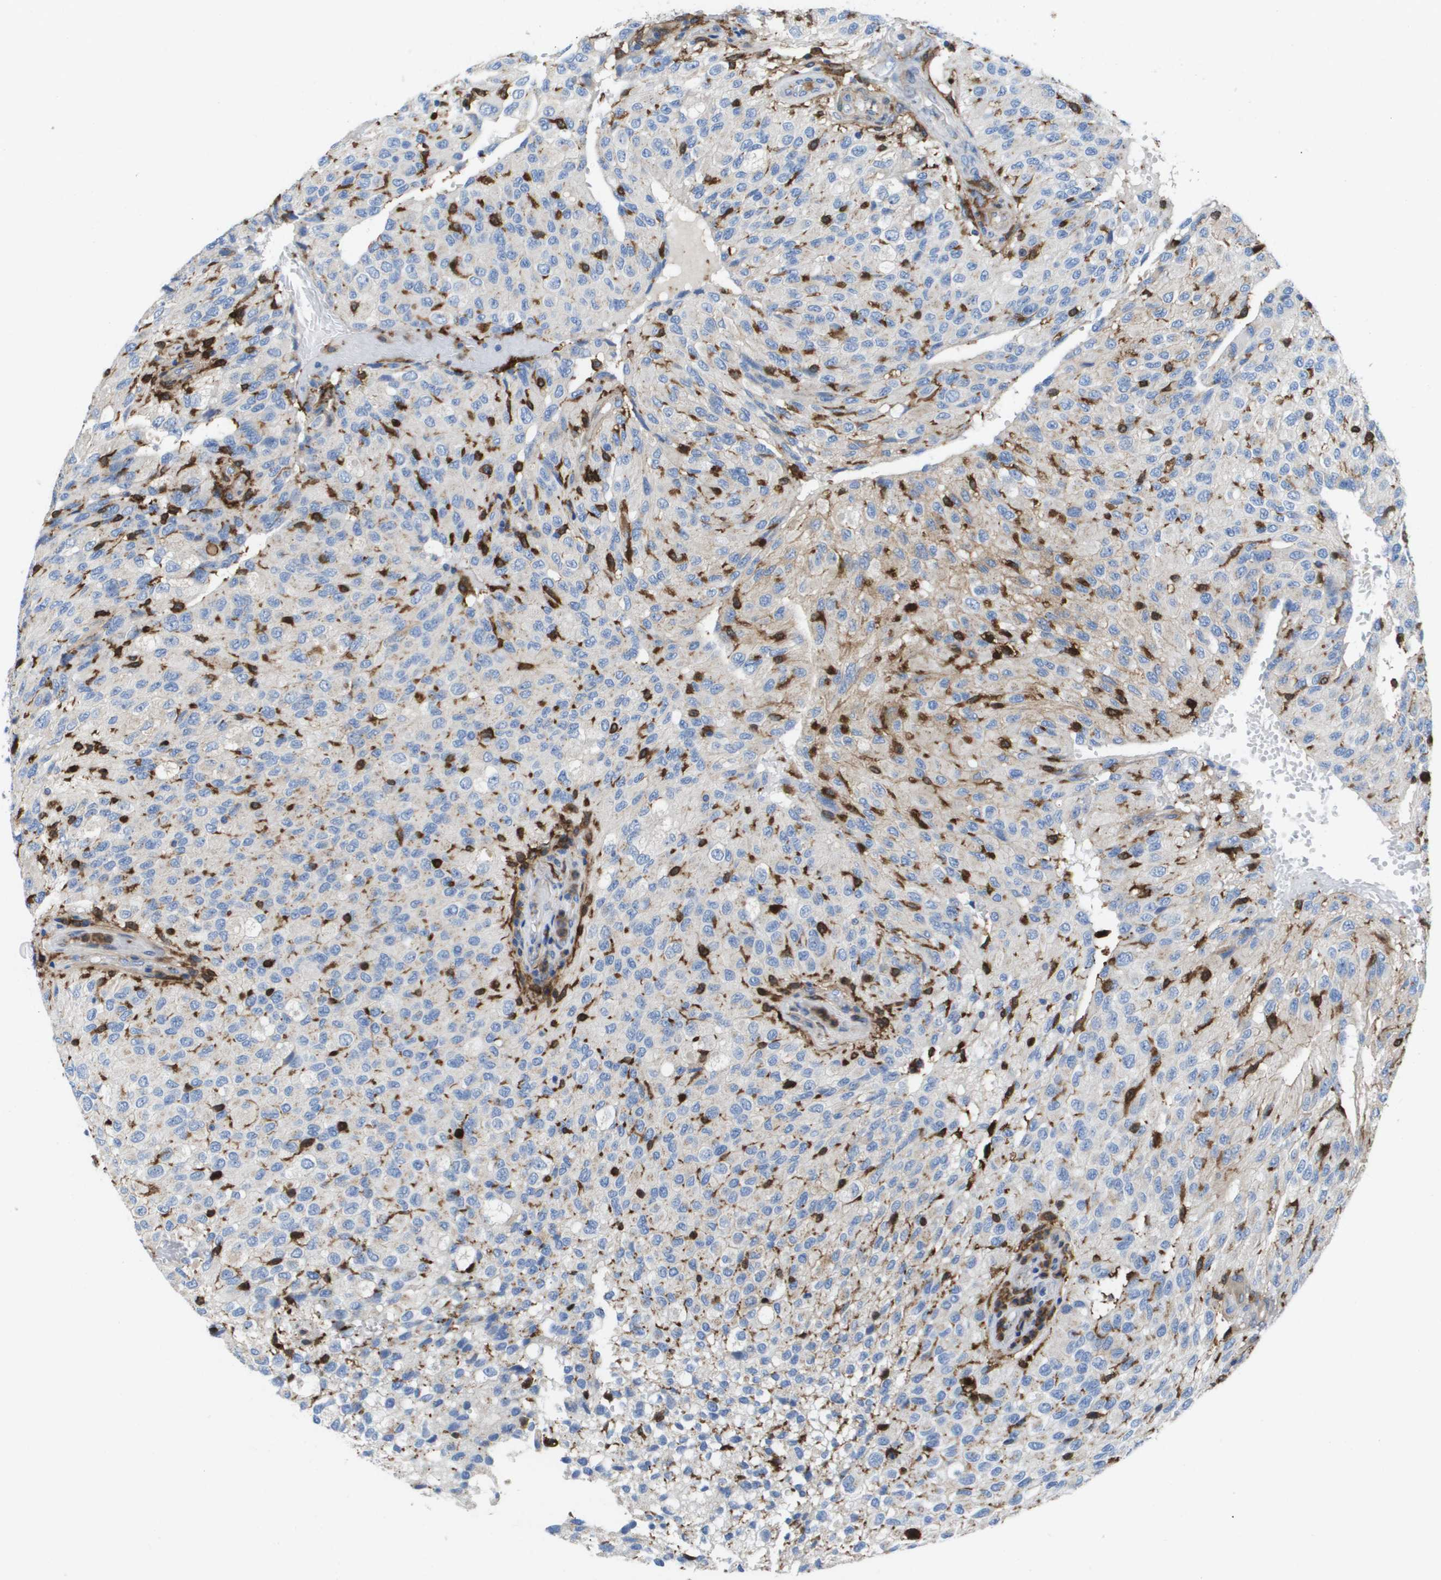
{"staining": {"intensity": "negative", "quantity": "none", "location": "none"}, "tissue": "glioma", "cell_type": "Tumor cells", "image_type": "cancer", "snomed": [{"axis": "morphology", "description": "Glioma, malignant, High grade"}, {"axis": "topography", "description": "Brain"}], "caption": "A high-resolution photomicrograph shows immunohistochemistry staining of high-grade glioma (malignant), which displays no significant expression in tumor cells. (DAB IHC with hematoxylin counter stain).", "gene": "SLC37A2", "patient": {"sex": "male", "age": 32}}